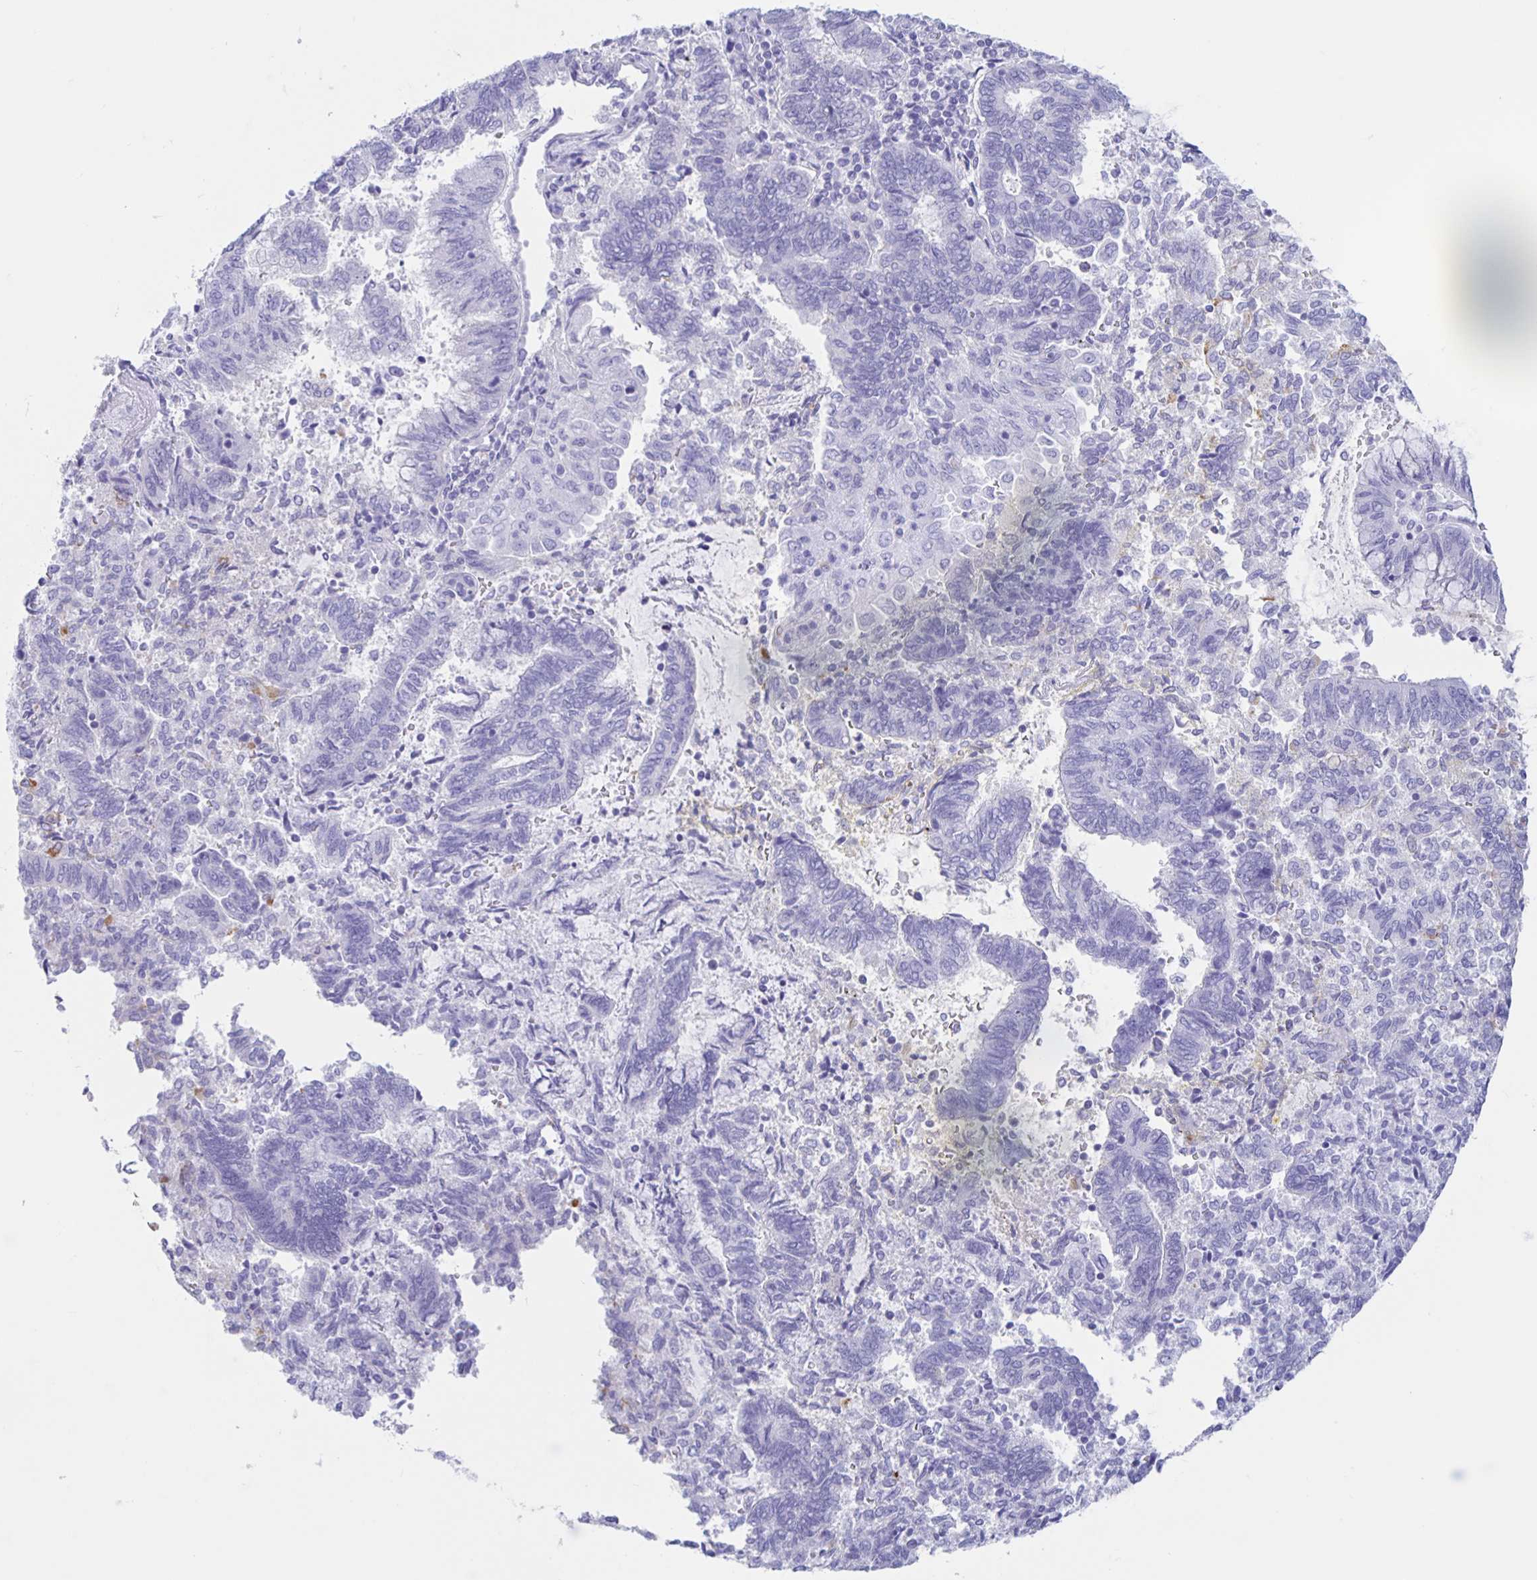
{"staining": {"intensity": "negative", "quantity": "none", "location": "none"}, "tissue": "endometrial cancer", "cell_type": "Tumor cells", "image_type": "cancer", "snomed": [{"axis": "morphology", "description": "Adenocarcinoma, NOS"}, {"axis": "topography", "description": "Endometrium"}], "caption": "Image shows no protein expression in tumor cells of adenocarcinoma (endometrial) tissue. (DAB (3,3'-diaminobenzidine) IHC visualized using brightfield microscopy, high magnification).", "gene": "DMBT1", "patient": {"sex": "female", "age": 65}}